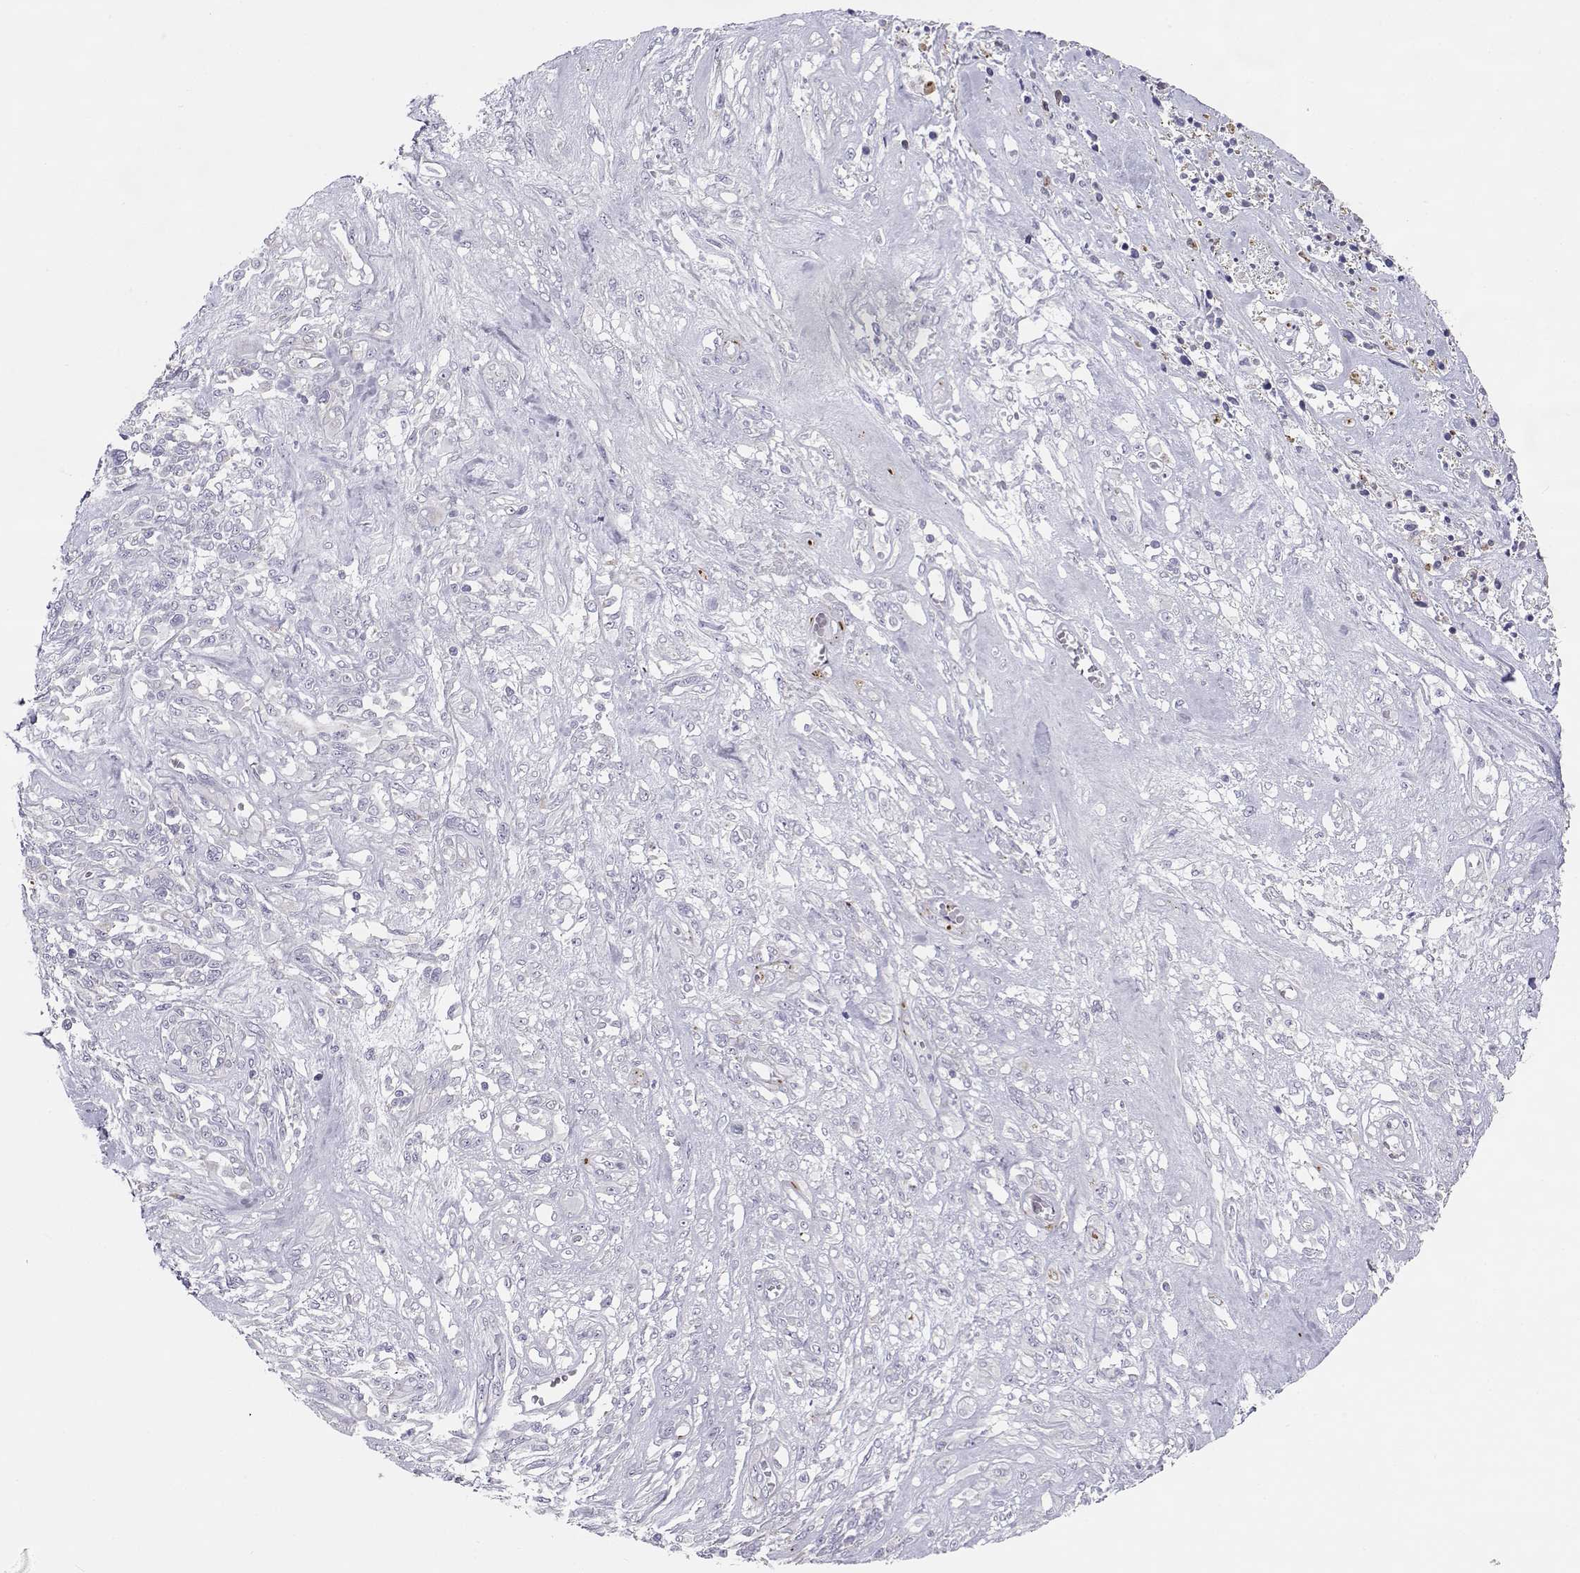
{"staining": {"intensity": "negative", "quantity": "none", "location": "none"}, "tissue": "melanoma", "cell_type": "Tumor cells", "image_type": "cancer", "snomed": [{"axis": "morphology", "description": "Malignant melanoma, NOS"}, {"axis": "topography", "description": "Skin"}], "caption": "Tumor cells show no significant protein staining in malignant melanoma. The staining is performed using DAB brown chromogen with nuclei counter-stained in using hematoxylin.", "gene": "CREB3L3", "patient": {"sex": "female", "age": 91}}